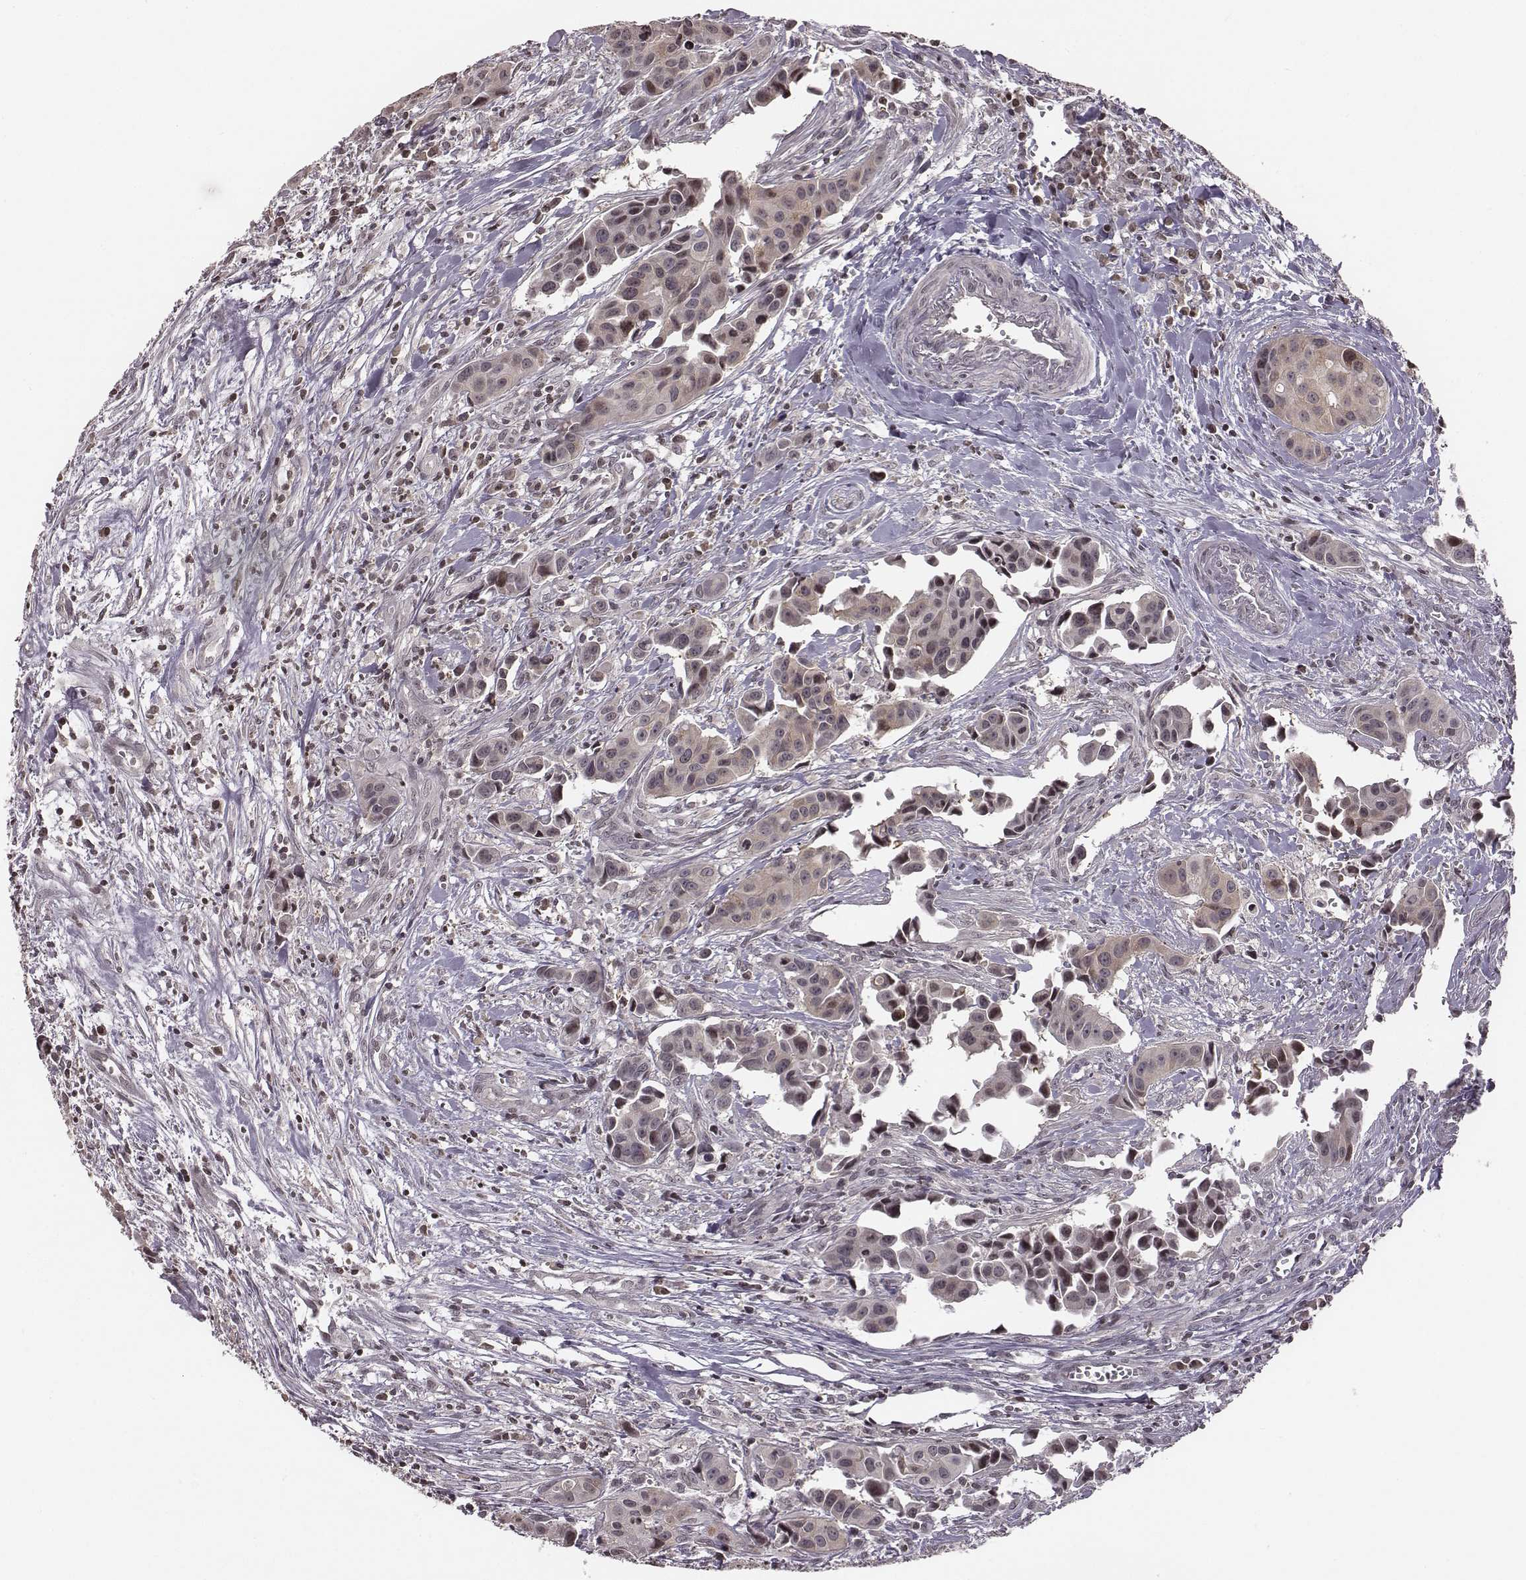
{"staining": {"intensity": "weak", "quantity": ">75%", "location": "cytoplasmic/membranous"}, "tissue": "head and neck cancer", "cell_type": "Tumor cells", "image_type": "cancer", "snomed": [{"axis": "morphology", "description": "Adenocarcinoma, NOS"}, {"axis": "topography", "description": "Head-Neck"}], "caption": "A histopathology image of human adenocarcinoma (head and neck) stained for a protein demonstrates weak cytoplasmic/membranous brown staining in tumor cells.", "gene": "GRM4", "patient": {"sex": "male", "age": 76}}